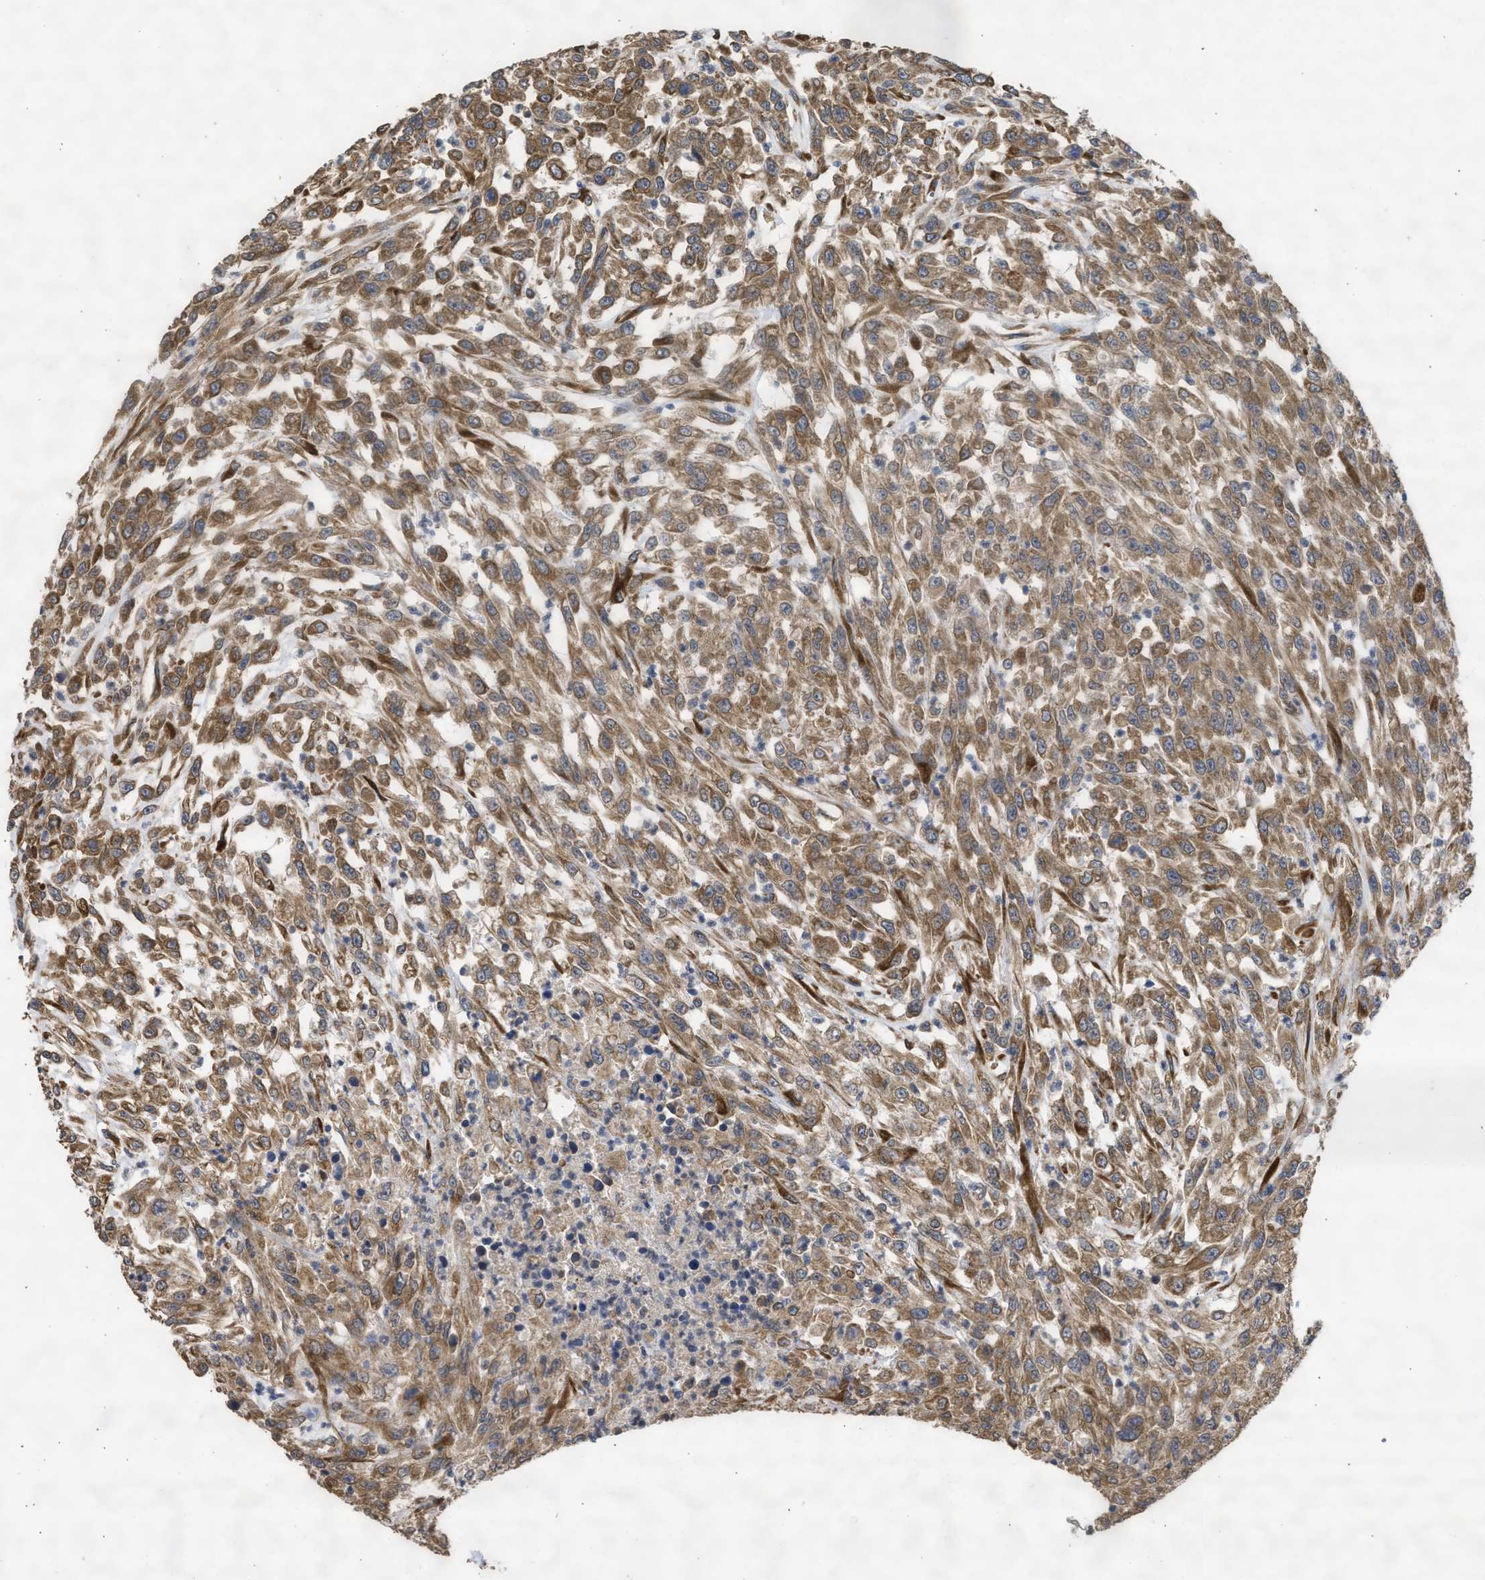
{"staining": {"intensity": "moderate", "quantity": ">75%", "location": "cytoplasmic/membranous"}, "tissue": "urothelial cancer", "cell_type": "Tumor cells", "image_type": "cancer", "snomed": [{"axis": "morphology", "description": "Urothelial carcinoma, High grade"}, {"axis": "topography", "description": "Urinary bladder"}], "caption": "This is an image of immunohistochemistry staining of urothelial cancer, which shows moderate expression in the cytoplasmic/membranous of tumor cells.", "gene": "DNAJC1", "patient": {"sex": "male", "age": 46}}